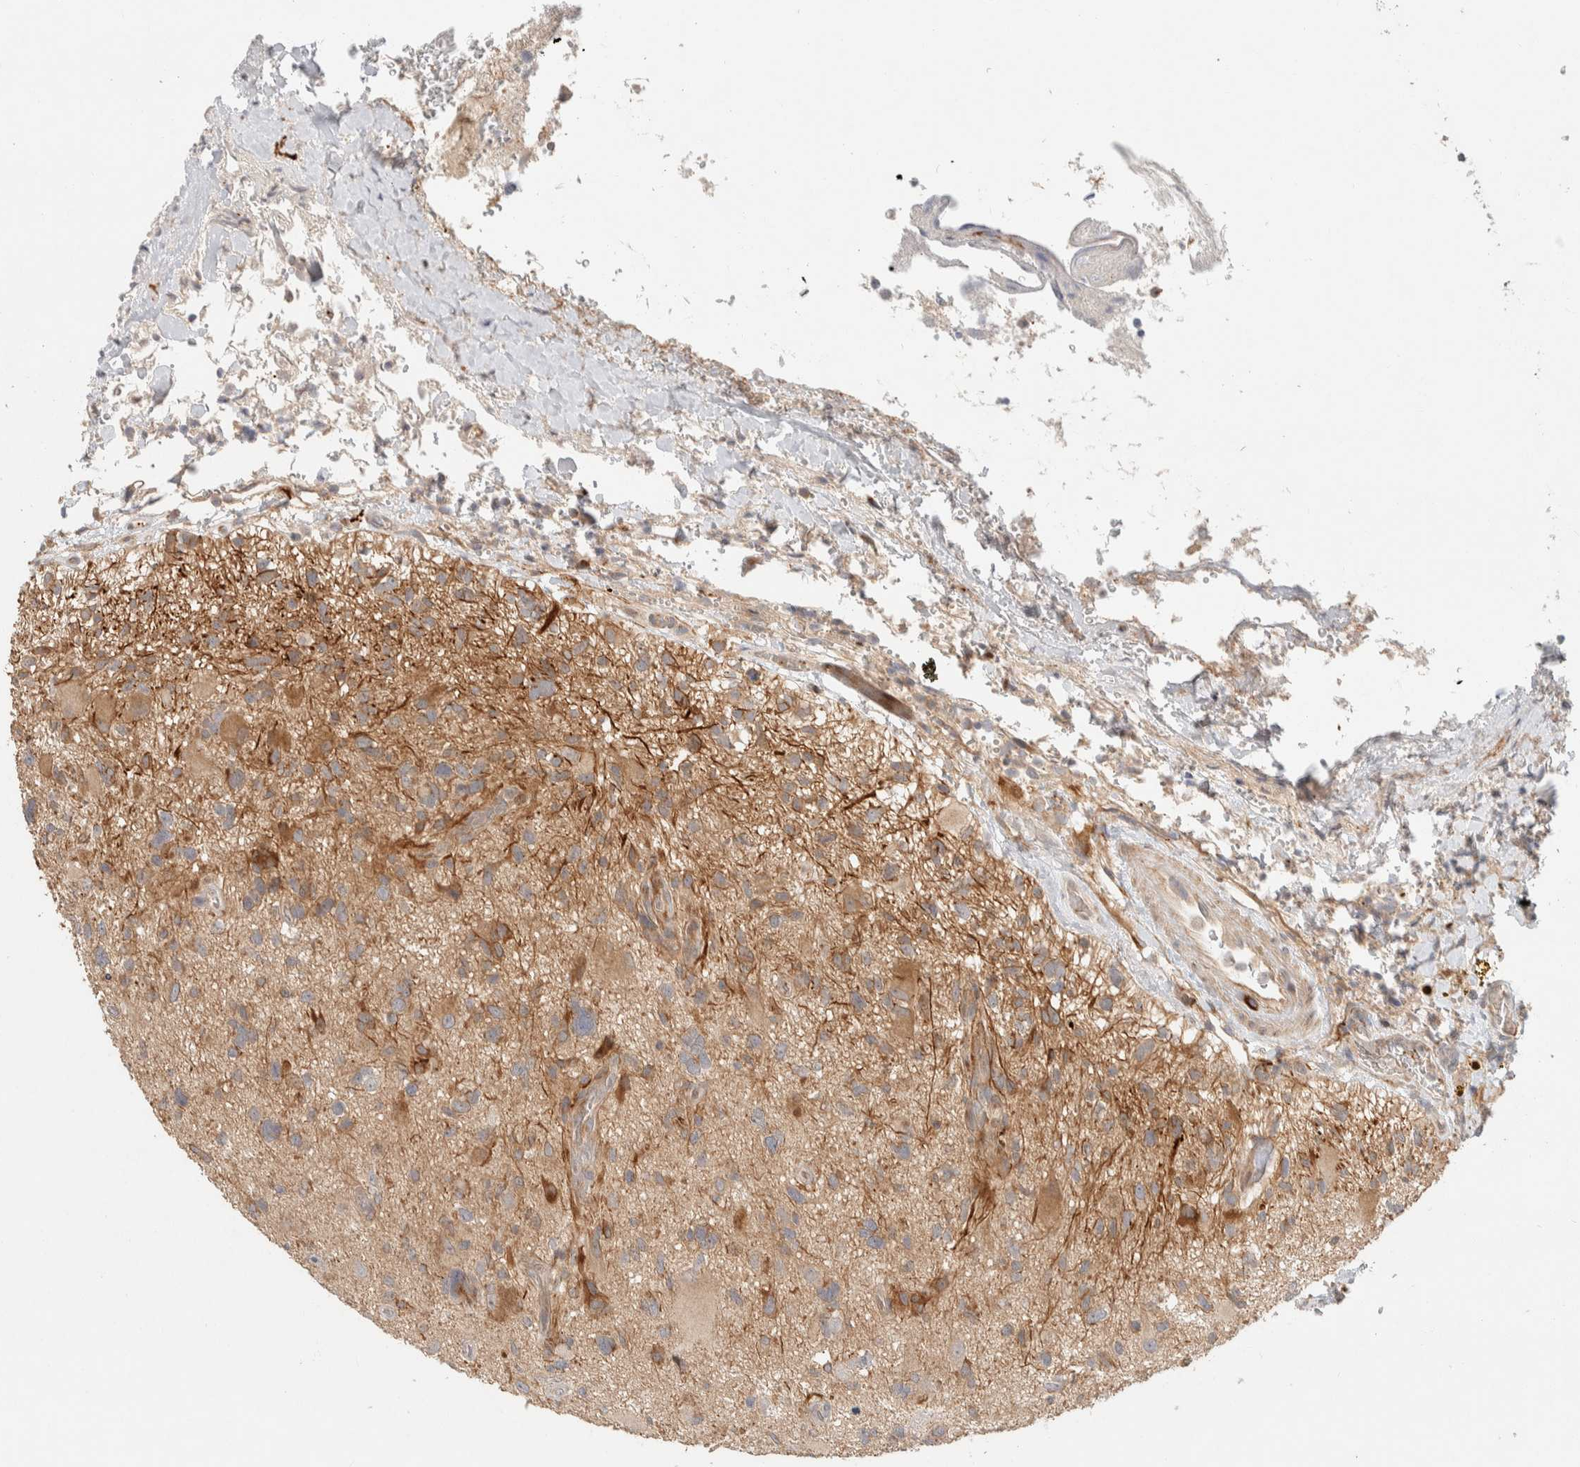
{"staining": {"intensity": "moderate", "quantity": ">75%", "location": "cytoplasmic/membranous"}, "tissue": "glioma", "cell_type": "Tumor cells", "image_type": "cancer", "snomed": [{"axis": "morphology", "description": "Glioma, malignant, High grade"}, {"axis": "topography", "description": "Brain"}], "caption": "Protein analysis of glioma tissue displays moderate cytoplasmic/membranous positivity in approximately >75% of tumor cells.", "gene": "KIF9", "patient": {"sex": "male", "age": 33}}